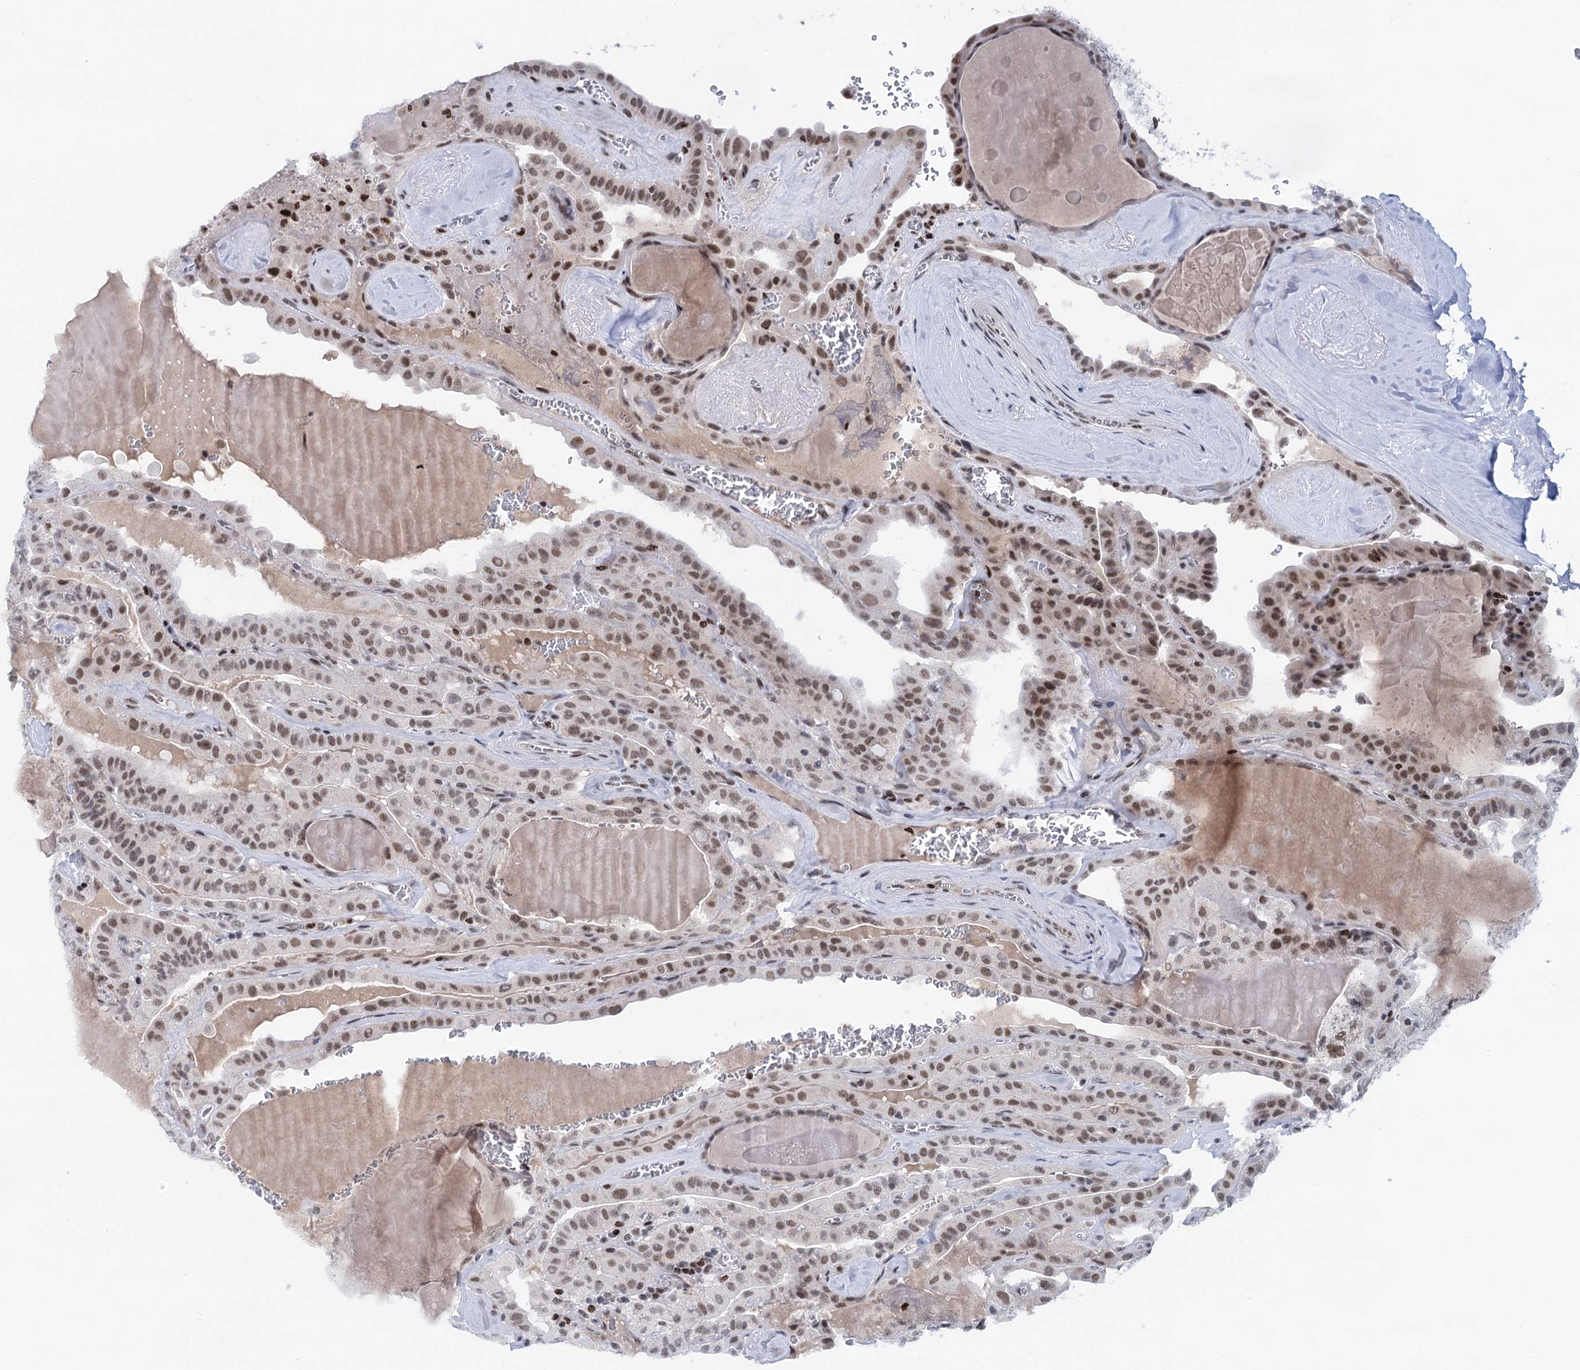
{"staining": {"intensity": "moderate", "quantity": ">75%", "location": "nuclear"}, "tissue": "thyroid cancer", "cell_type": "Tumor cells", "image_type": "cancer", "snomed": [{"axis": "morphology", "description": "Papillary adenocarcinoma, NOS"}, {"axis": "topography", "description": "Thyroid gland"}], "caption": "This histopathology image displays IHC staining of human thyroid cancer (papillary adenocarcinoma), with medium moderate nuclear expression in approximately >75% of tumor cells.", "gene": "ZCCHC10", "patient": {"sex": "male", "age": 52}}